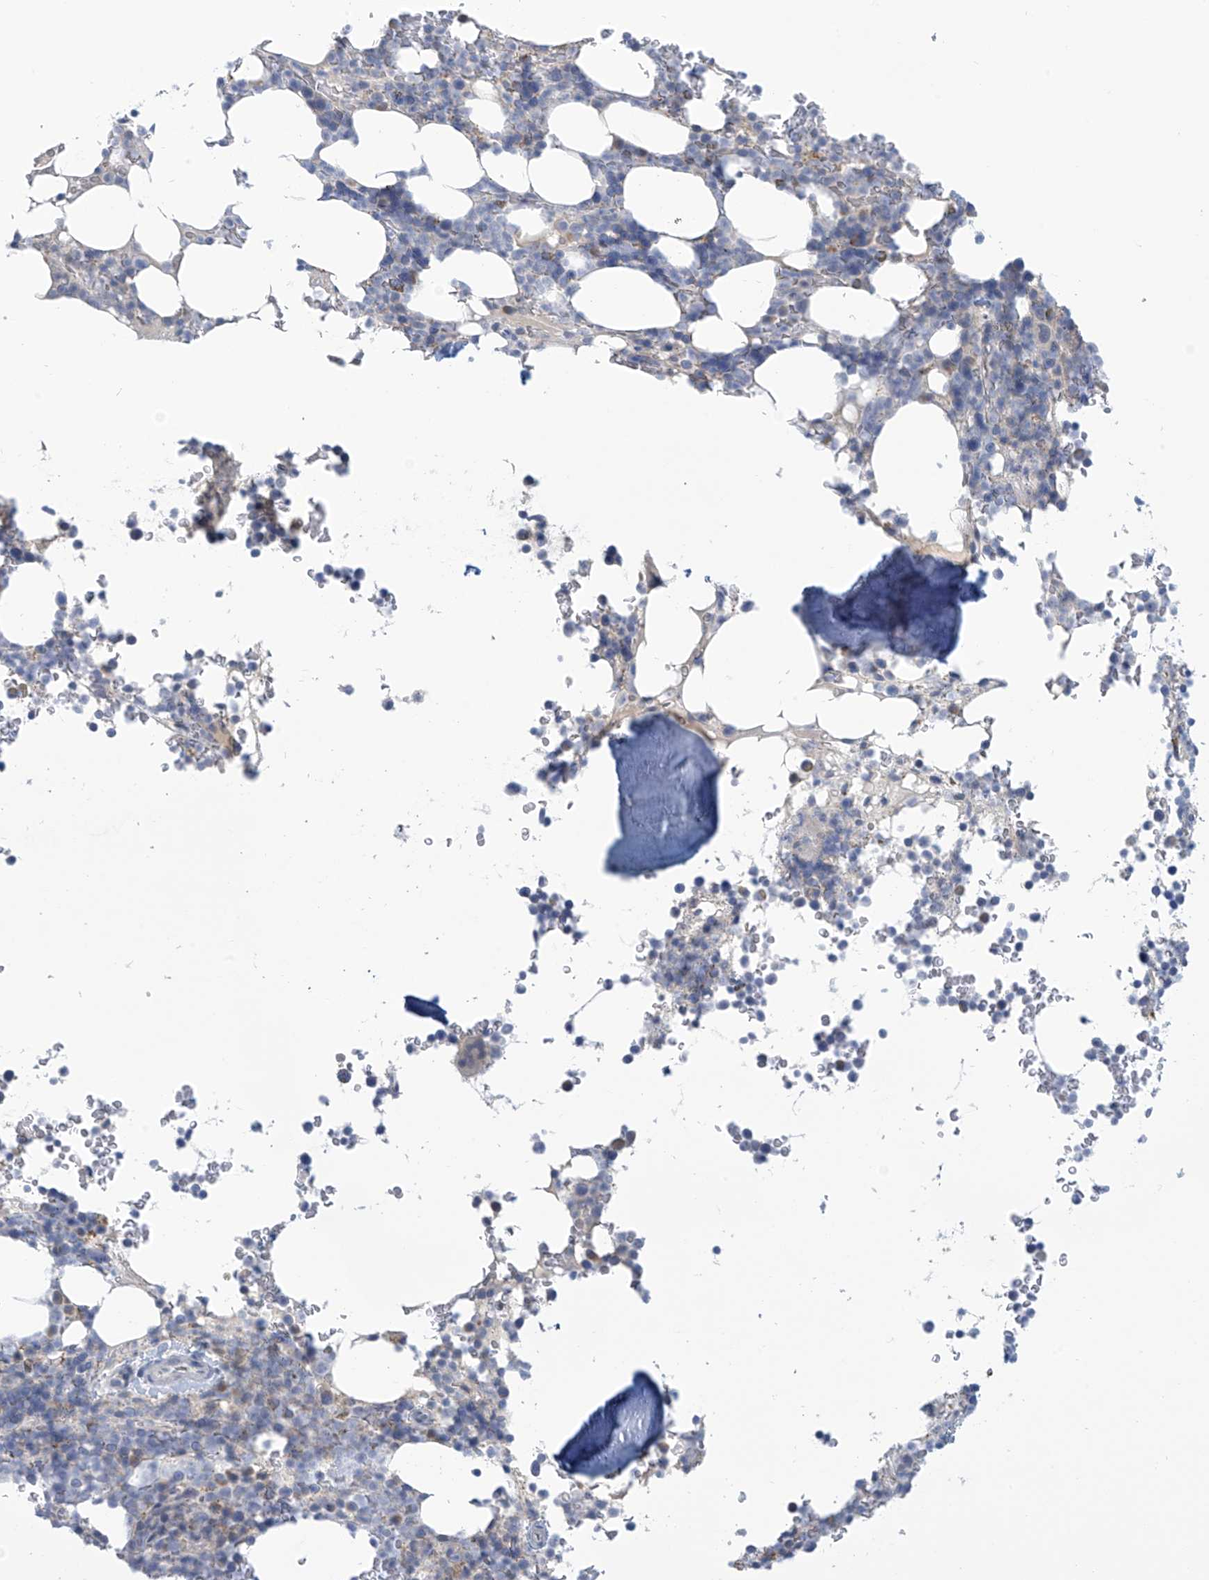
{"staining": {"intensity": "negative", "quantity": "none", "location": "none"}, "tissue": "bone marrow", "cell_type": "Hematopoietic cells", "image_type": "normal", "snomed": [{"axis": "morphology", "description": "Normal tissue, NOS"}, {"axis": "topography", "description": "Bone marrow"}], "caption": "Bone marrow stained for a protein using immunohistochemistry shows no expression hematopoietic cells.", "gene": "IBA57", "patient": {"sex": "male", "age": 58}}